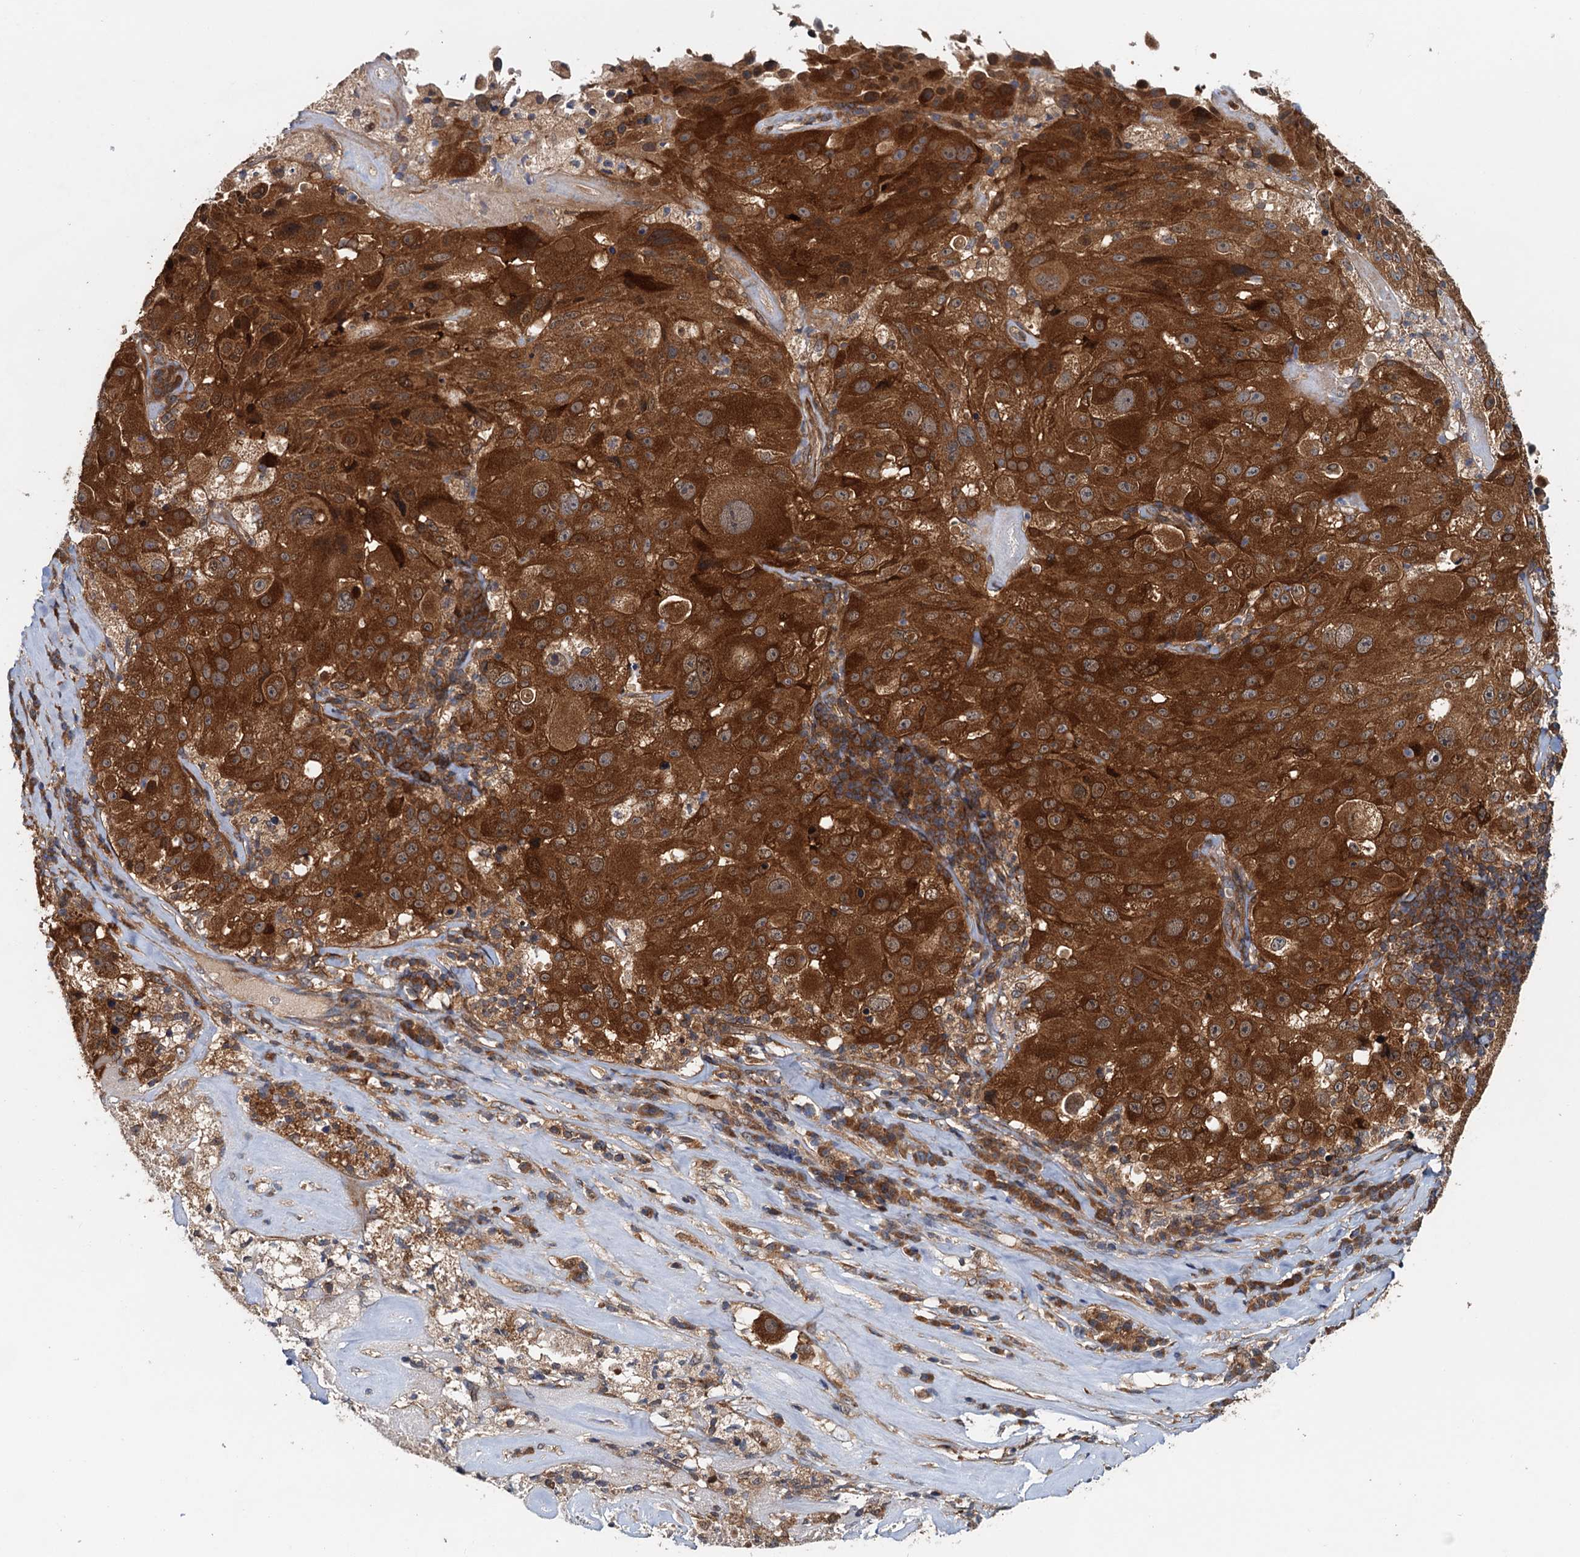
{"staining": {"intensity": "strong", "quantity": ">75%", "location": "cytoplasmic/membranous,nuclear"}, "tissue": "melanoma", "cell_type": "Tumor cells", "image_type": "cancer", "snomed": [{"axis": "morphology", "description": "Malignant melanoma, Metastatic site"}, {"axis": "topography", "description": "Lymph node"}], "caption": "There is high levels of strong cytoplasmic/membranous and nuclear positivity in tumor cells of melanoma, as demonstrated by immunohistochemical staining (brown color).", "gene": "AAGAB", "patient": {"sex": "male", "age": 62}}